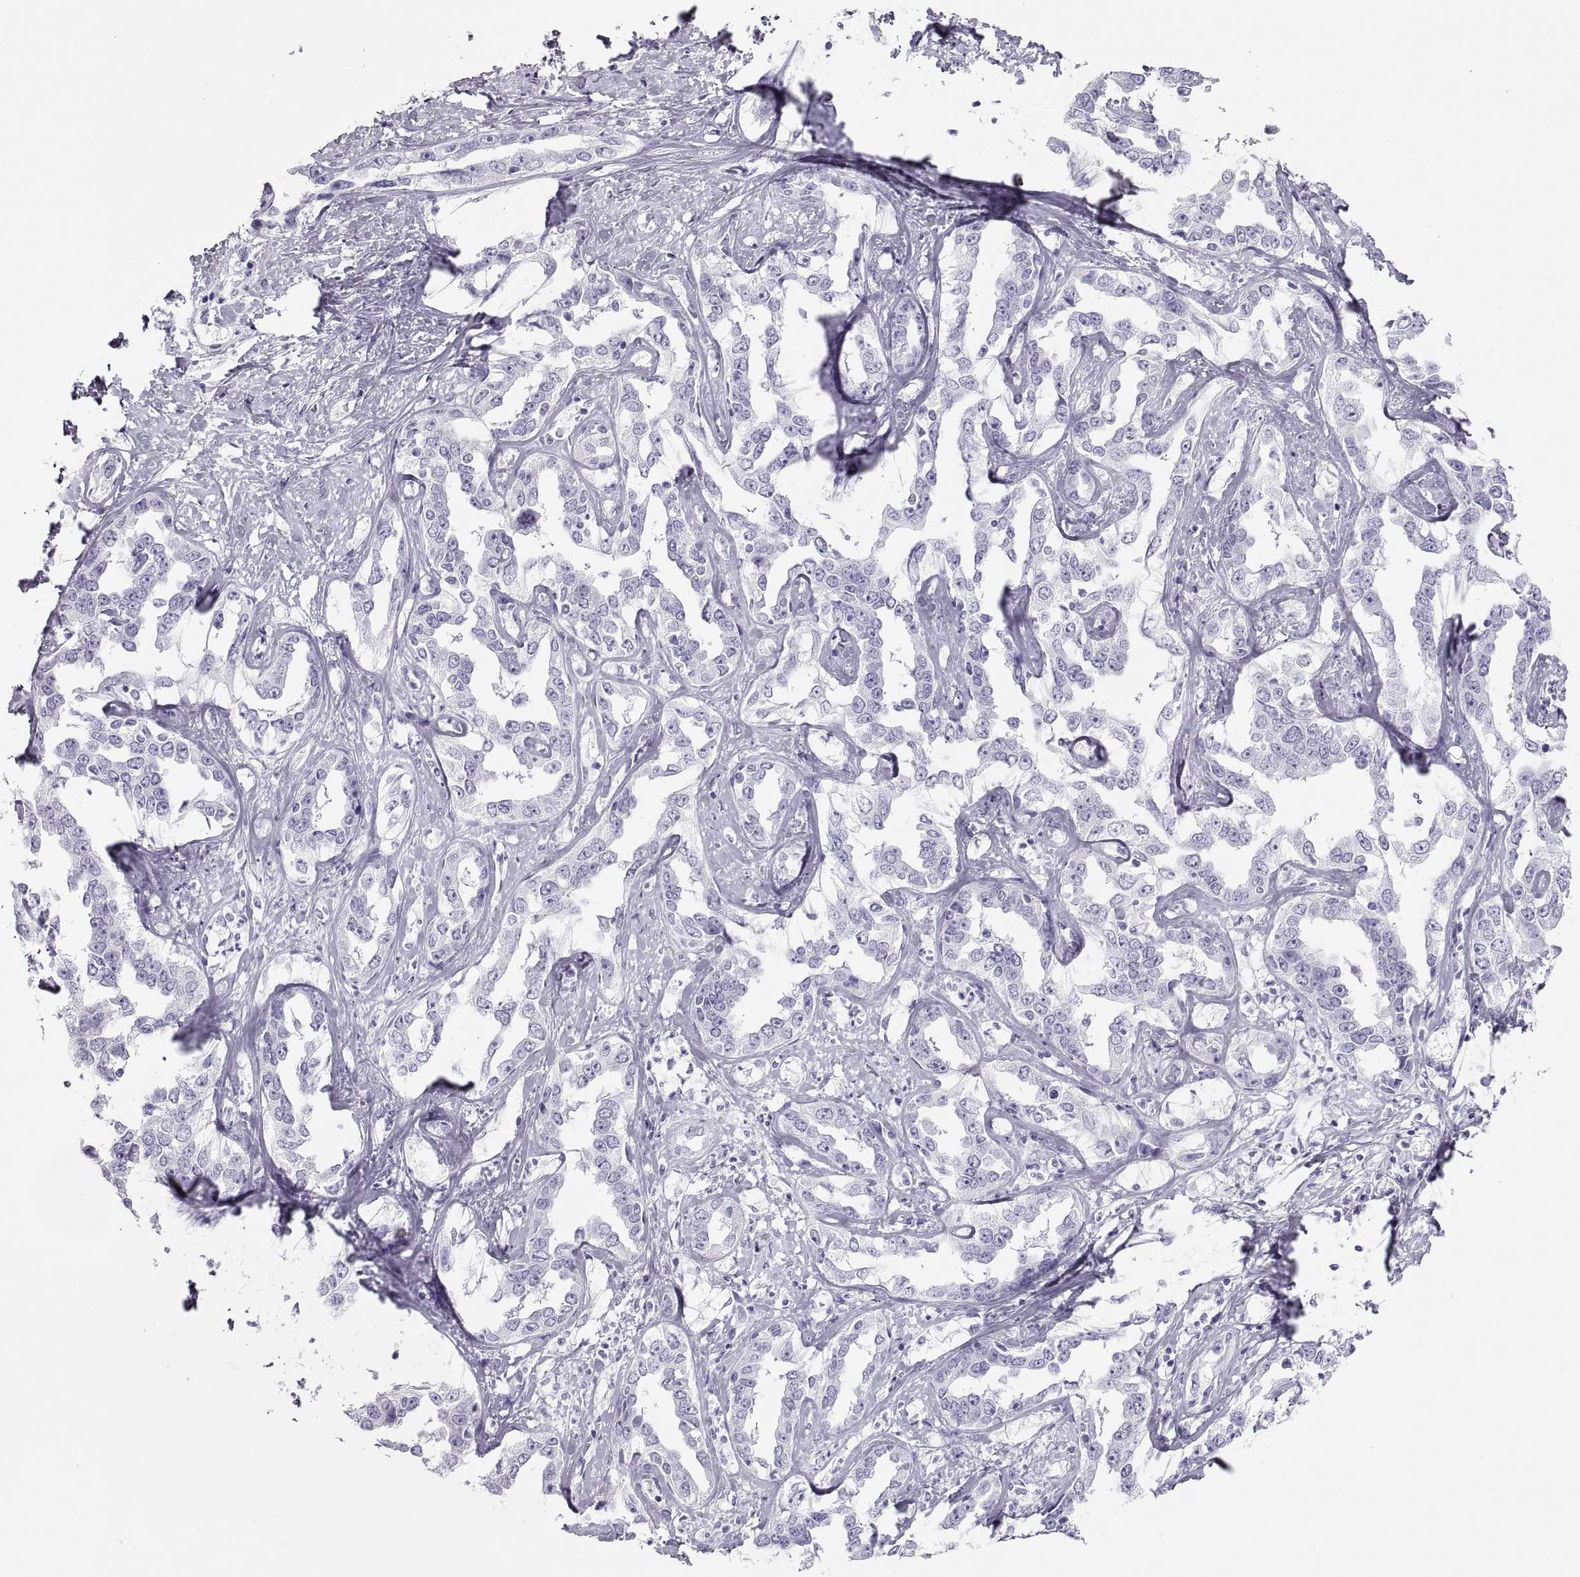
{"staining": {"intensity": "negative", "quantity": "none", "location": "none"}, "tissue": "liver cancer", "cell_type": "Tumor cells", "image_type": "cancer", "snomed": [{"axis": "morphology", "description": "Cholangiocarcinoma"}, {"axis": "topography", "description": "Liver"}], "caption": "IHC micrograph of liver cancer stained for a protein (brown), which exhibits no expression in tumor cells.", "gene": "SEMG1", "patient": {"sex": "male", "age": 59}}